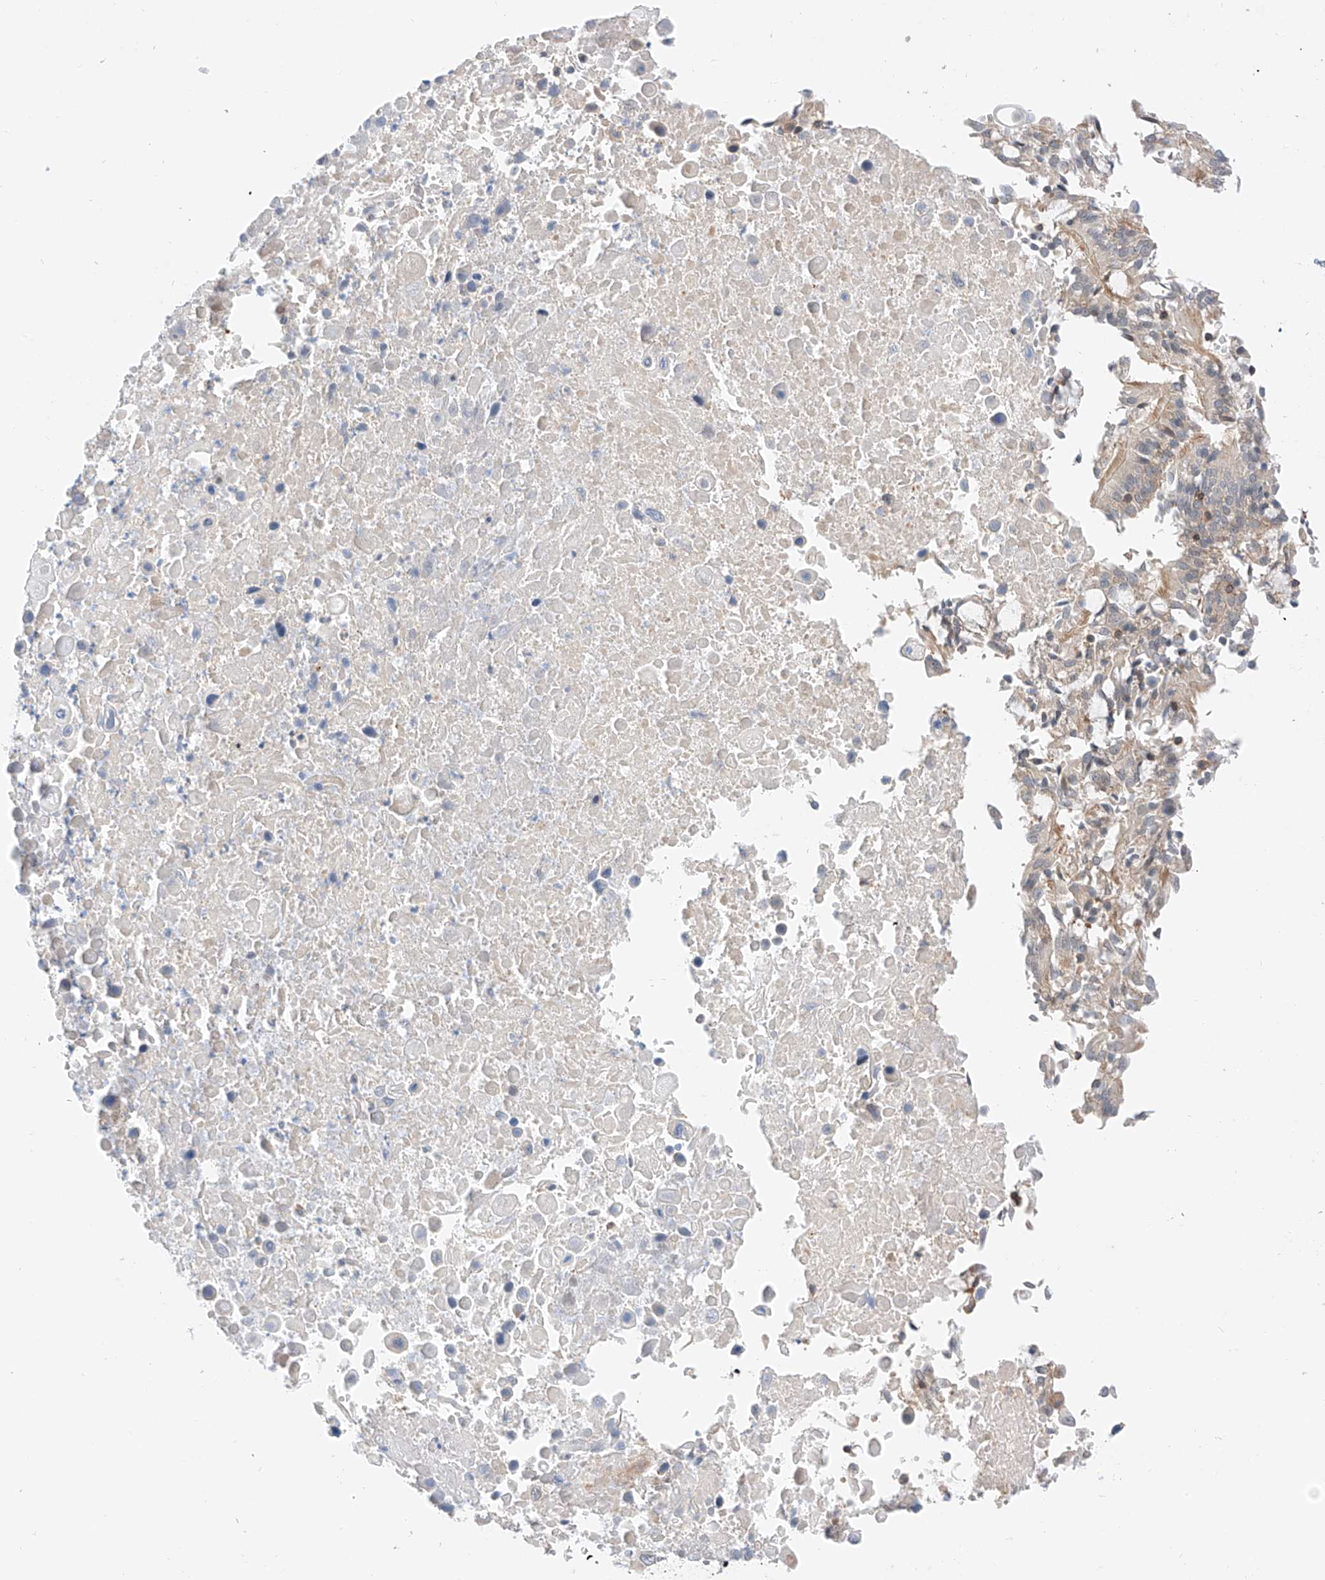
{"staining": {"intensity": "weak", "quantity": "<25%", "location": "nuclear"}, "tissue": "lung cancer", "cell_type": "Tumor cells", "image_type": "cancer", "snomed": [{"axis": "morphology", "description": "Squamous cell carcinoma, NOS"}, {"axis": "topography", "description": "Lung"}], "caption": "Protein analysis of lung squamous cell carcinoma exhibits no significant expression in tumor cells.", "gene": "MFN2", "patient": {"sex": "male", "age": 66}}